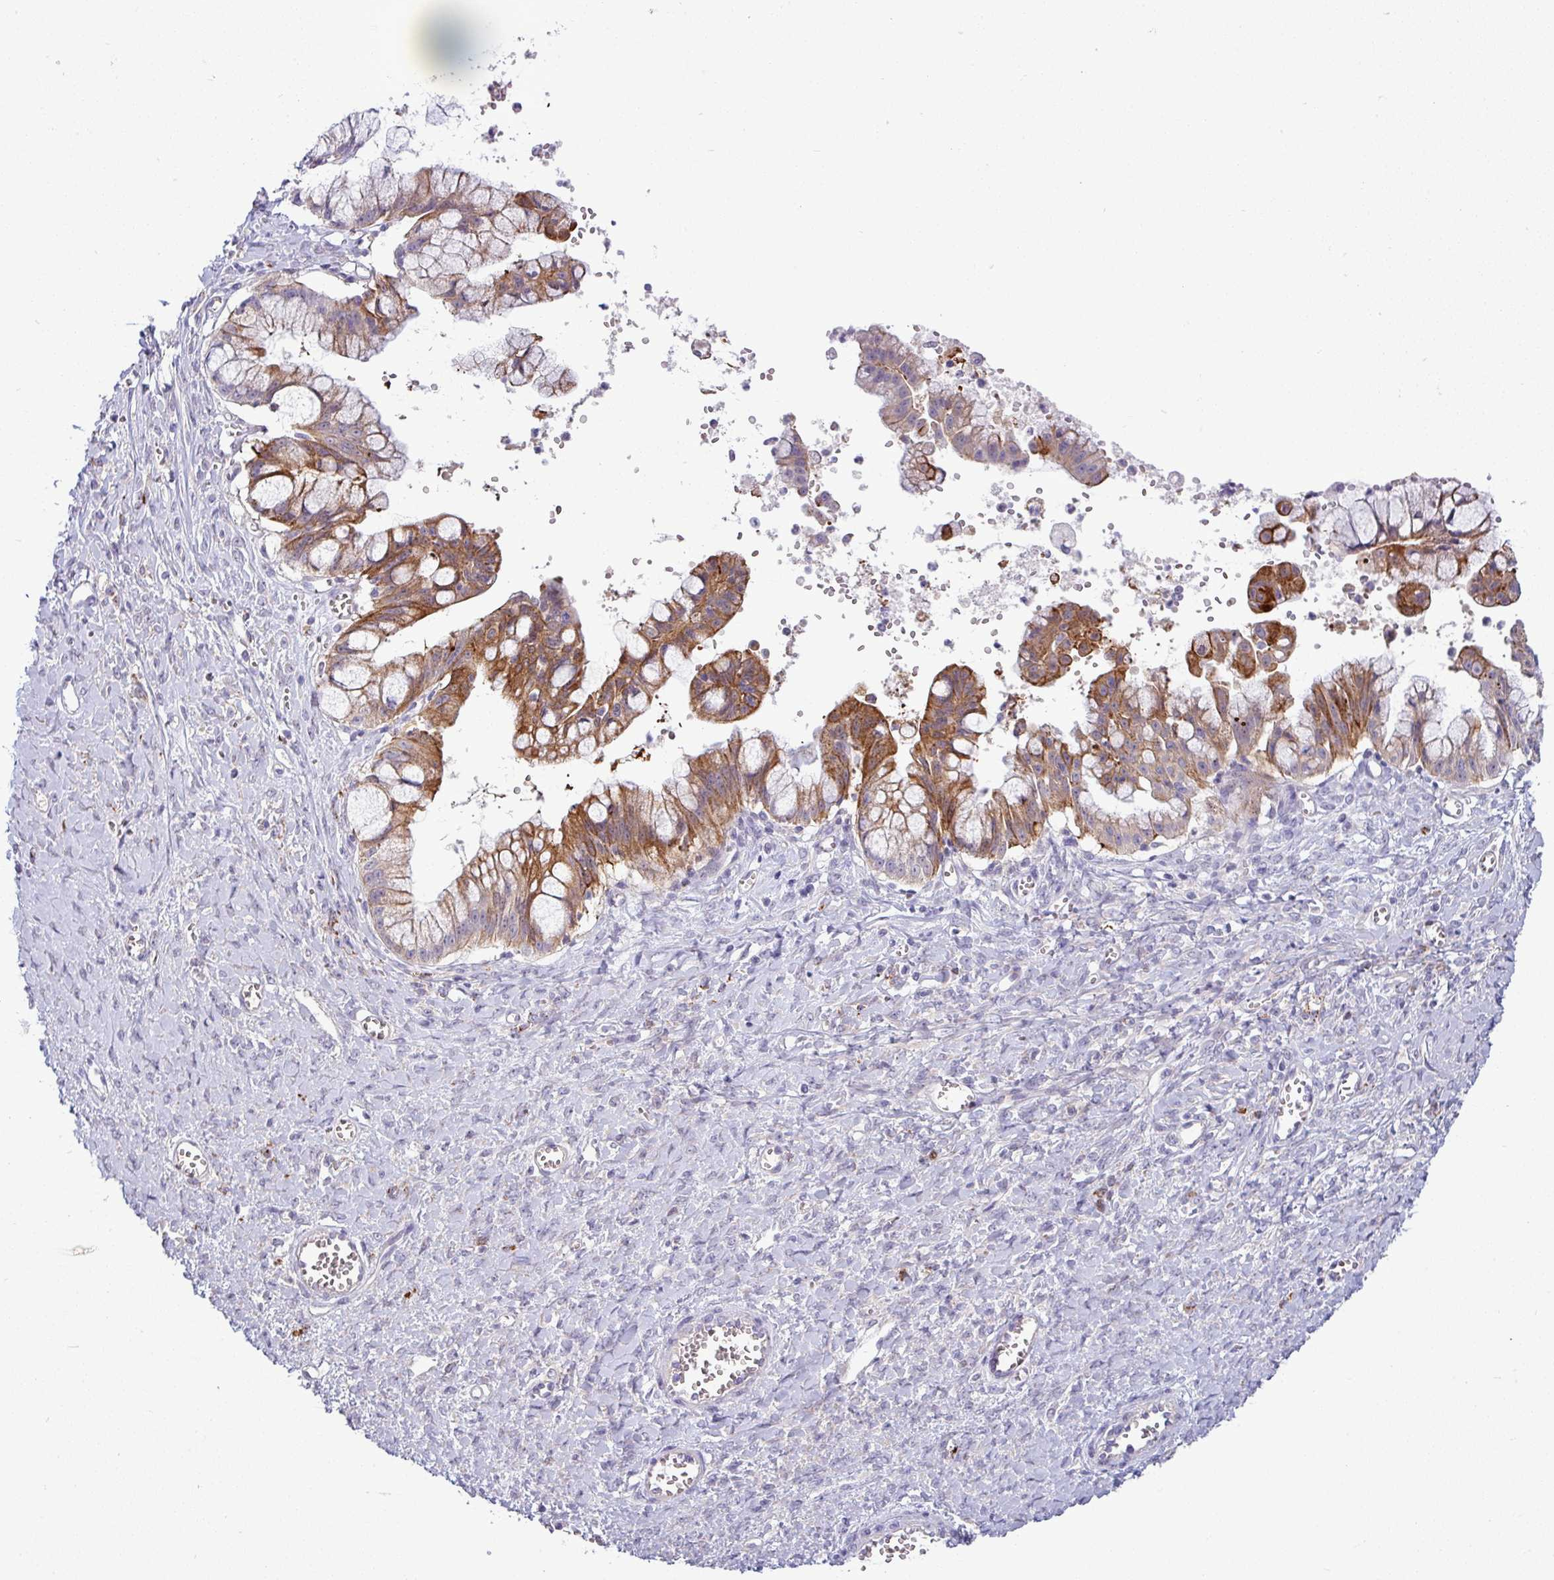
{"staining": {"intensity": "moderate", "quantity": ">75%", "location": "cytoplasmic/membranous"}, "tissue": "ovarian cancer", "cell_type": "Tumor cells", "image_type": "cancer", "snomed": [{"axis": "morphology", "description": "Cystadenocarcinoma, mucinous, NOS"}, {"axis": "topography", "description": "Ovary"}], "caption": "Human ovarian mucinous cystadenocarcinoma stained with a protein marker demonstrates moderate staining in tumor cells.", "gene": "ACAP3", "patient": {"sex": "female", "age": 70}}